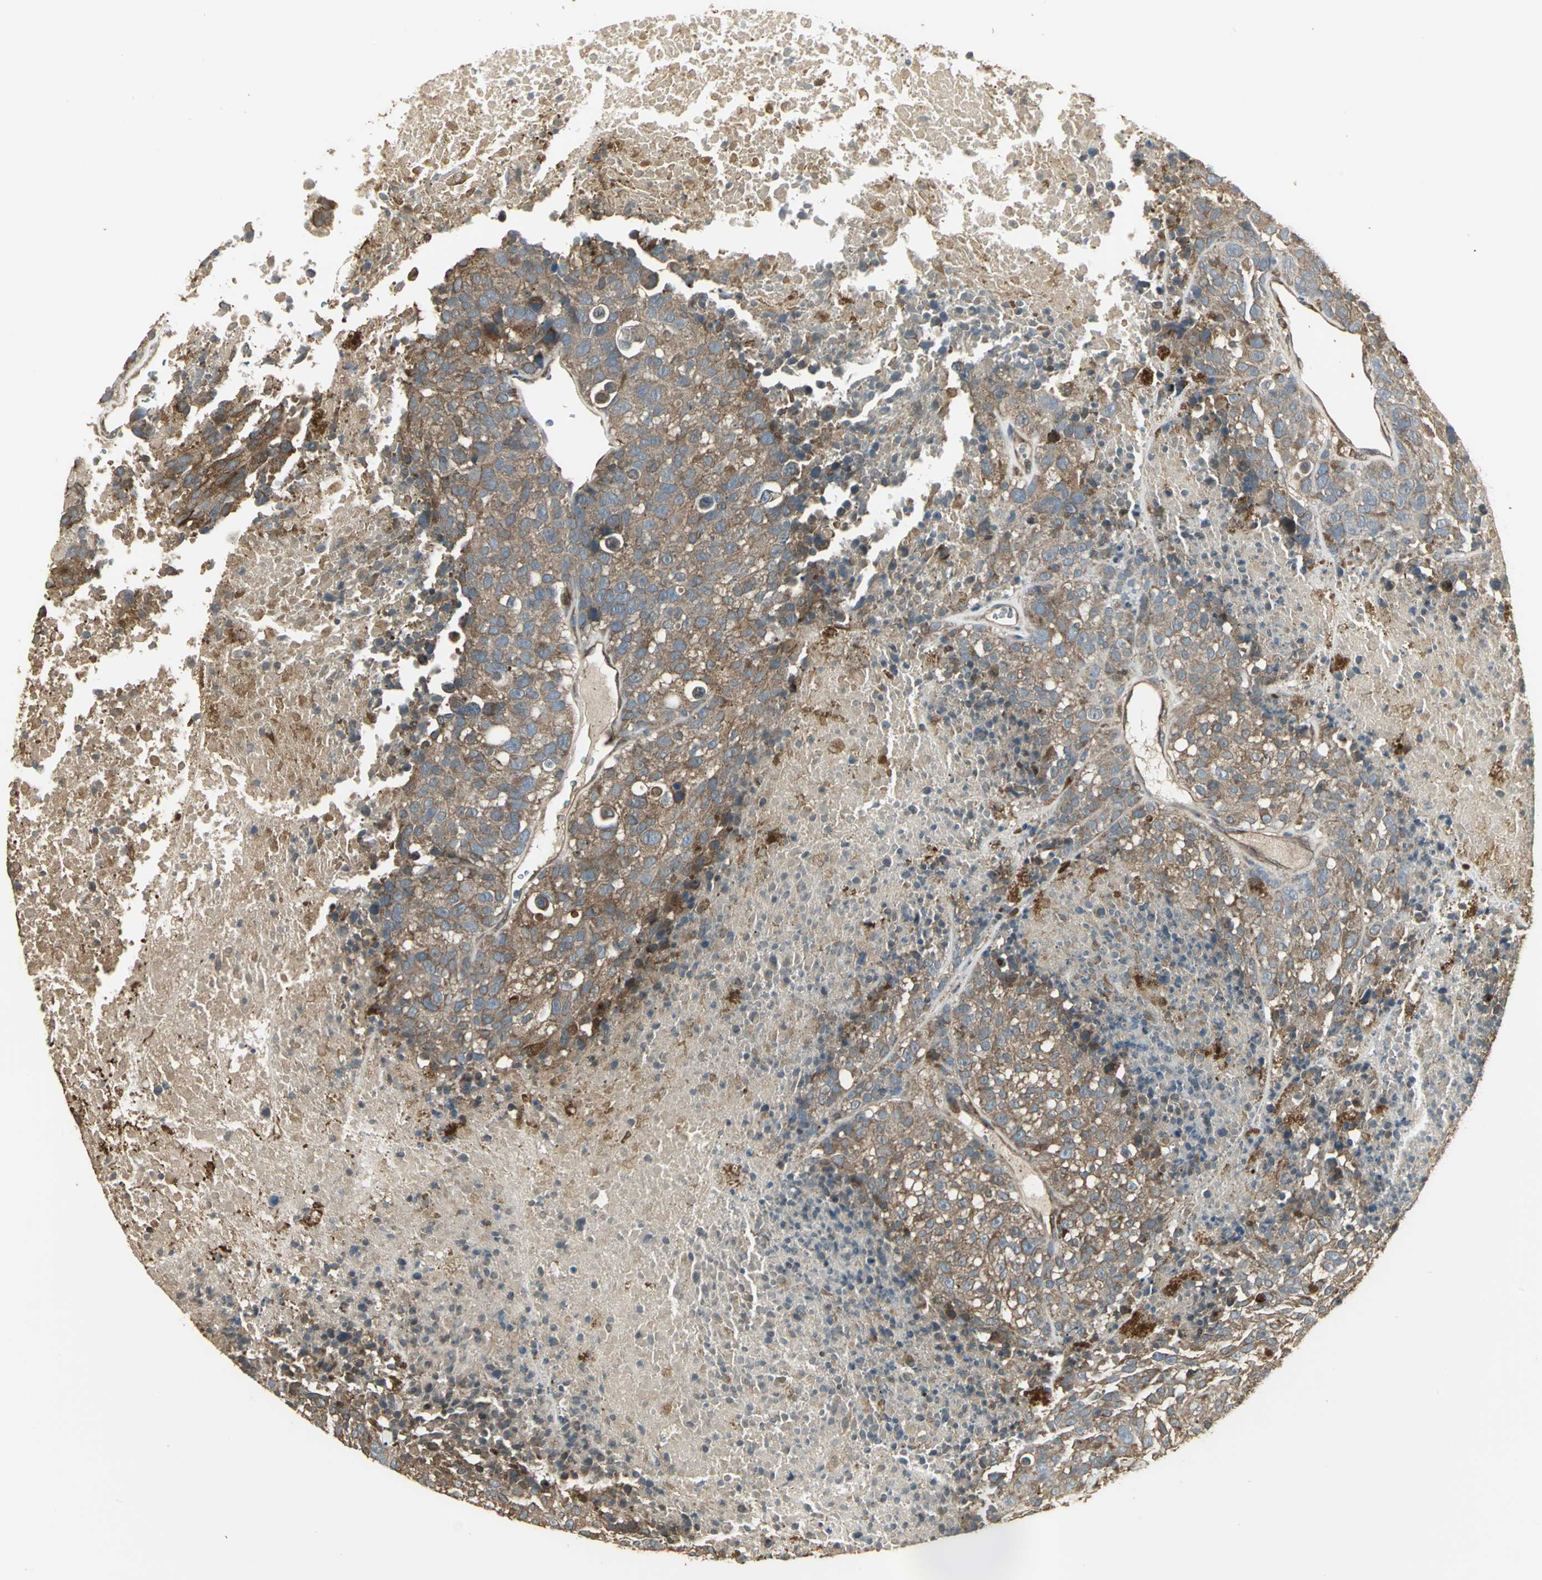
{"staining": {"intensity": "moderate", "quantity": ">75%", "location": "cytoplasmic/membranous"}, "tissue": "melanoma", "cell_type": "Tumor cells", "image_type": "cancer", "snomed": [{"axis": "morphology", "description": "Malignant melanoma, Metastatic site"}, {"axis": "topography", "description": "Cerebral cortex"}], "caption": "Protein staining reveals moderate cytoplasmic/membranous positivity in about >75% of tumor cells in melanoma.", "gene": "PRXL2B", "patient": {"sex": "female", "age": 52}}